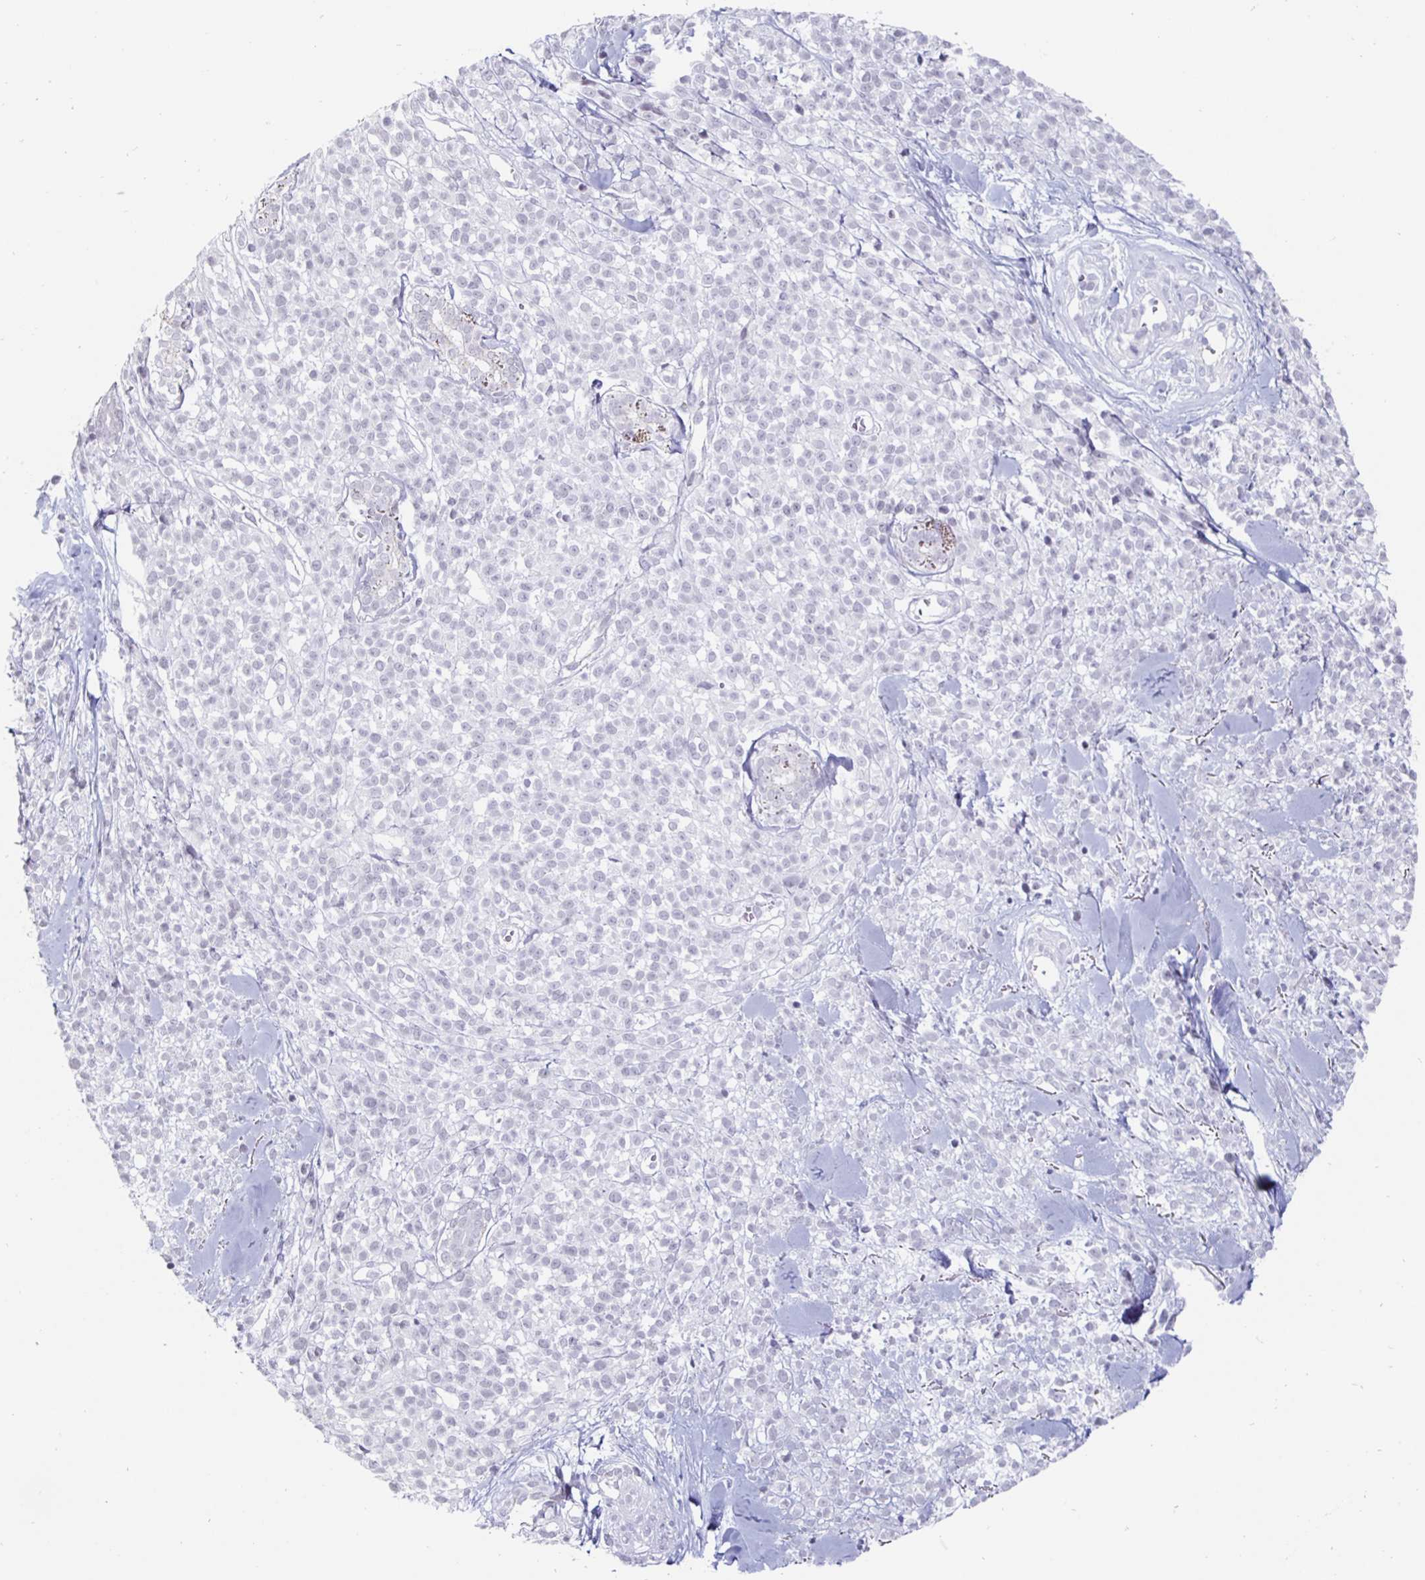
{"staining": {"intensity": "negative", "quantity": "none", "location": "none"}, "tissue": "melanoma", "cell_type": "Tumor cells", "image_type": "cancer", "snomed": [{"axis": "morphology", "description": "Malignant melanoma, NOS"}, {"axis": "topography", "description": "Skin"}, {"axis": "topography", "description": "Skin of trunk"}], "caption": "Micrograph shows no significant protein positivity in tumor cells of malignant melanoma. (Immunohistochemistry (ihc), brightfield microscopy, high magnification).", "gene": "OOSP2", "patient": {"sex": "male", "age": 74}}